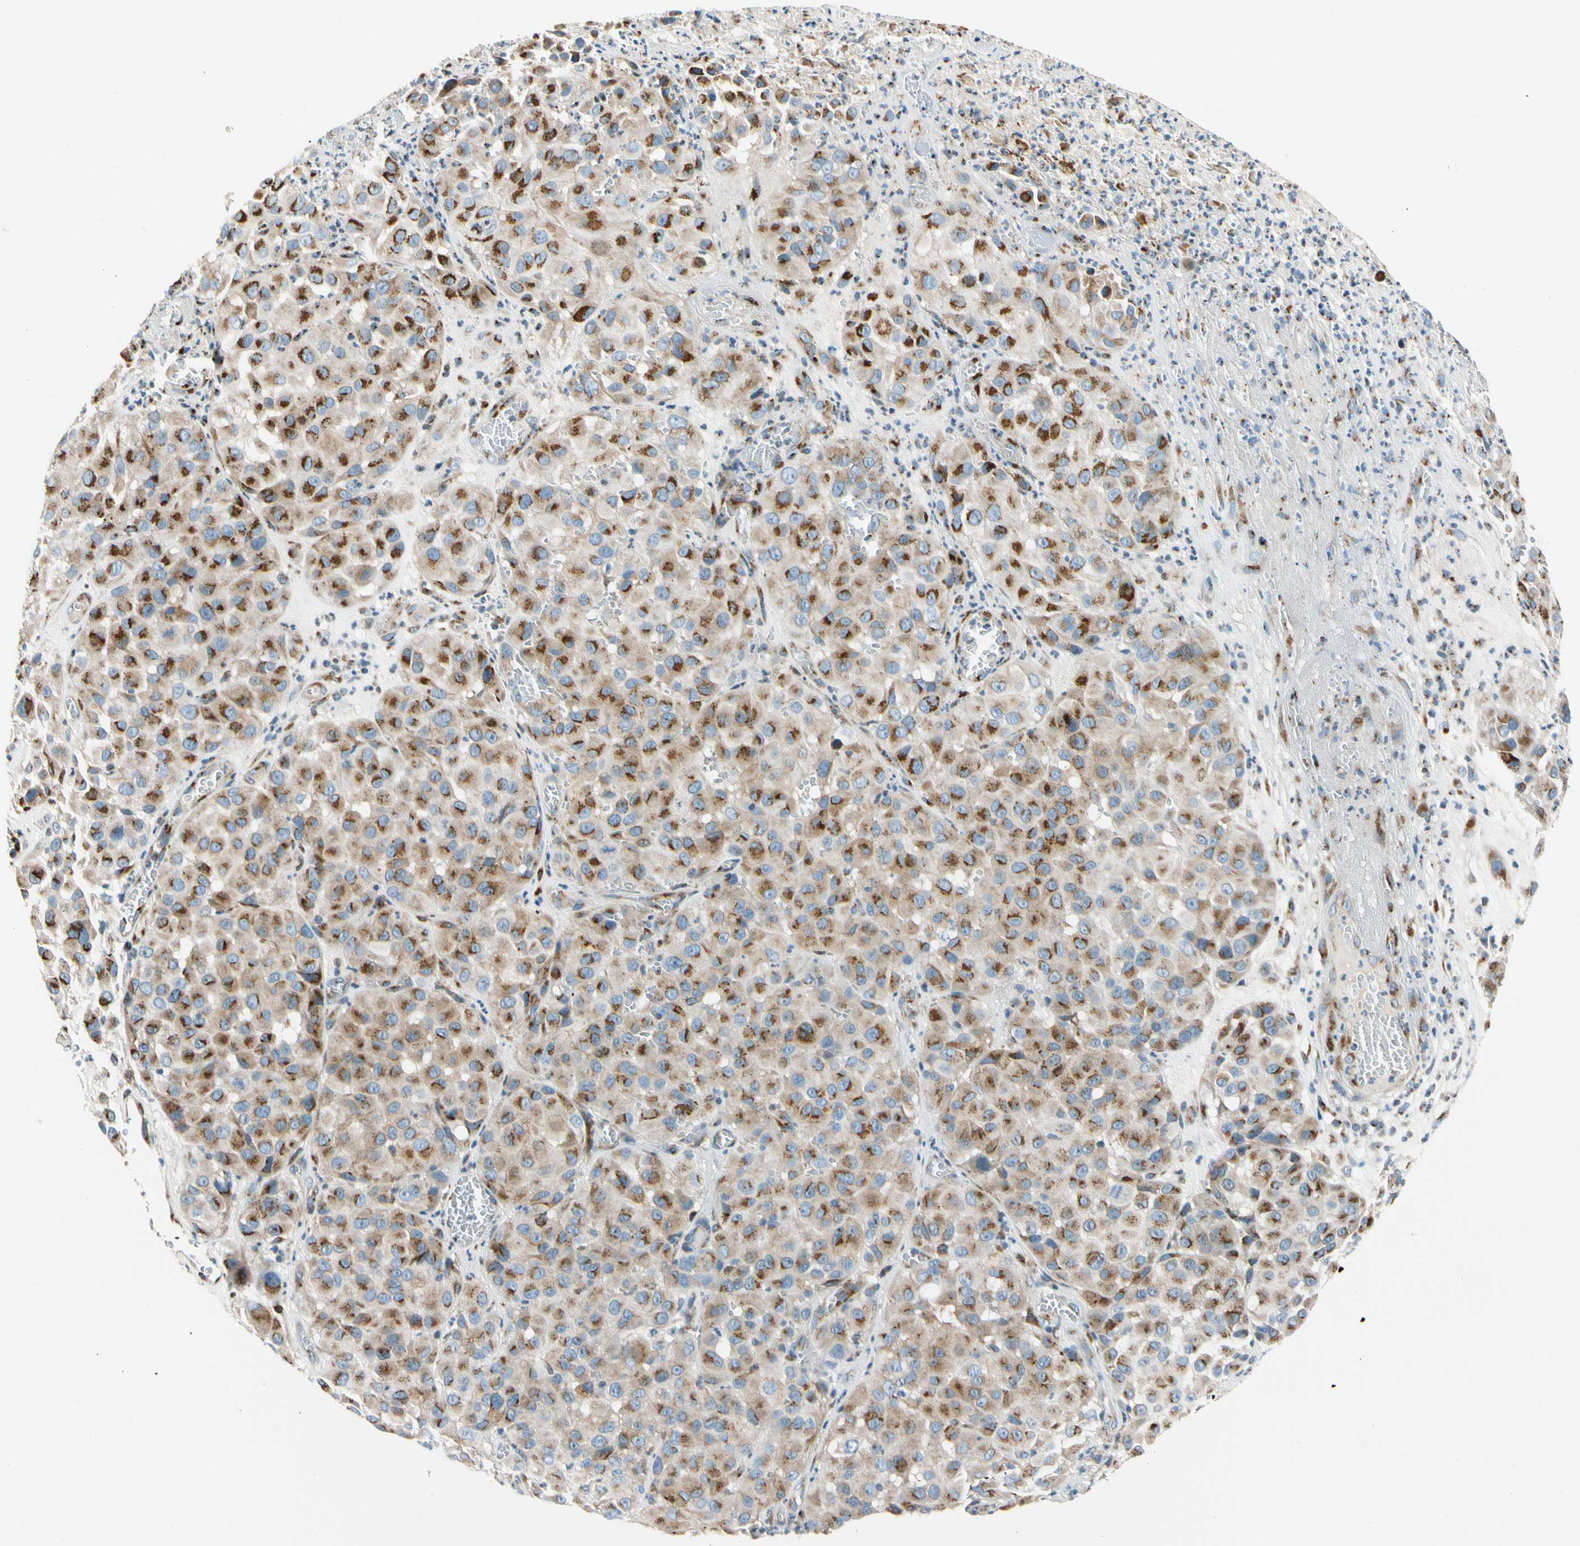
{"staining": {"intensity": "strong", "quantity": ">75%", "location": "cytoplasmic/membranous"}, "tissue": "melanoma", "cell_type": "Tumor cells", "image_type": "cancer", "snomed": [{"axis": "morphology", "description": "Malignant melanoma, NOS"}, {"axis": "topography", "description": "Skin"}], "caption": "This is a micrograph of immunohistochemistry staining of melanoma, which shows strong staining in the cytoplasmic/membranous of tumor cells.", "gene": "NUCB1", "patient": {"sex": "female", "age": 21}}